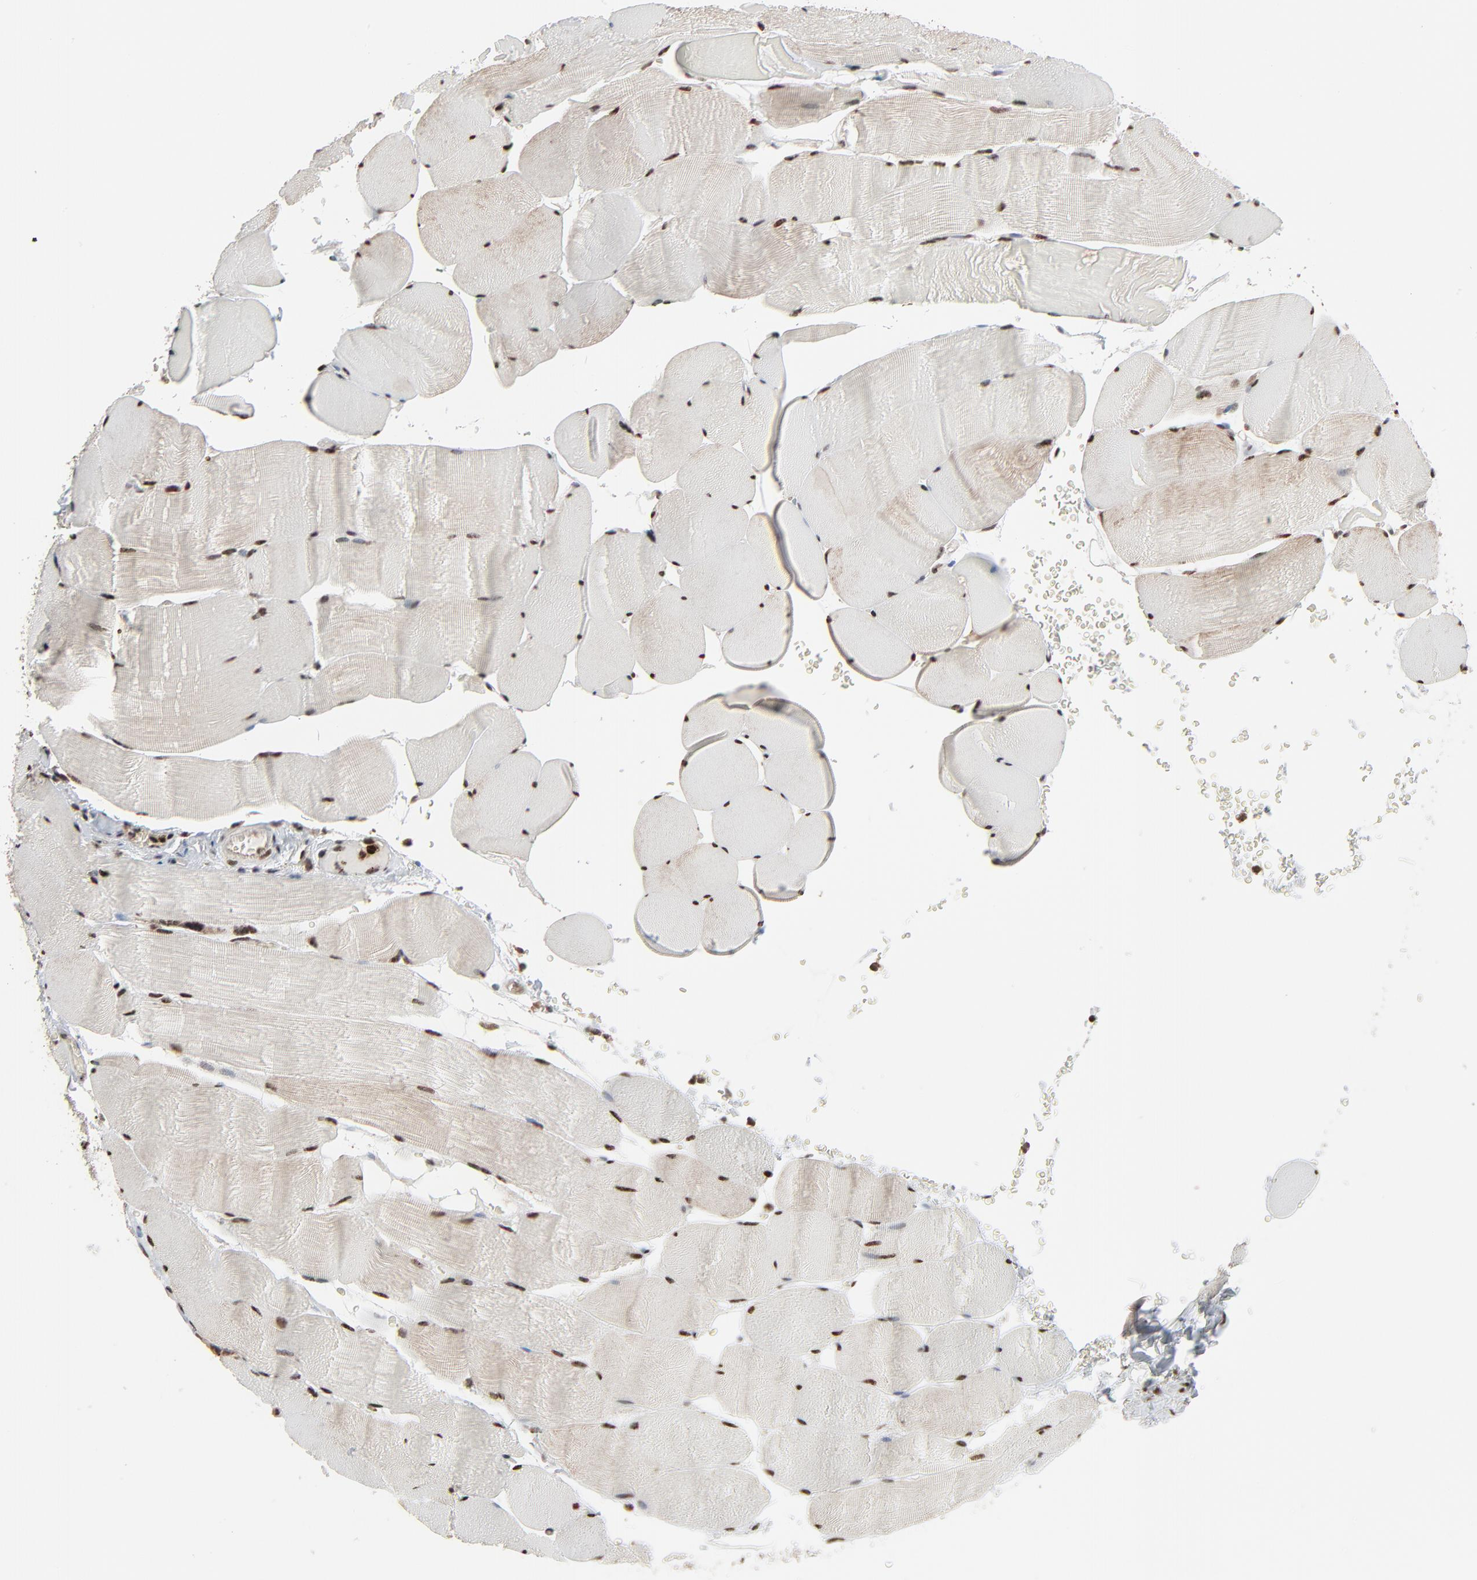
{"staining": {"intensity": "strong", "quantity": ">75%", "location": "nuclear"}, "tissue": "skeletal muscle", "cell_type": "Myocytes", "image_type": "normal", "snomed": [{"axis": "morphology", "description": "Normal tissue, NOS"}, {"axis": "topography", "description": "Skeletal muscle"}], "caption": "Unremarkable skeletal muscle displays strong nuclear expression in about >75% of myocytes, visualized by immunohistochemistry.", "gene": "MEIS2", "patient": {"sex": "male", "age": 62}}